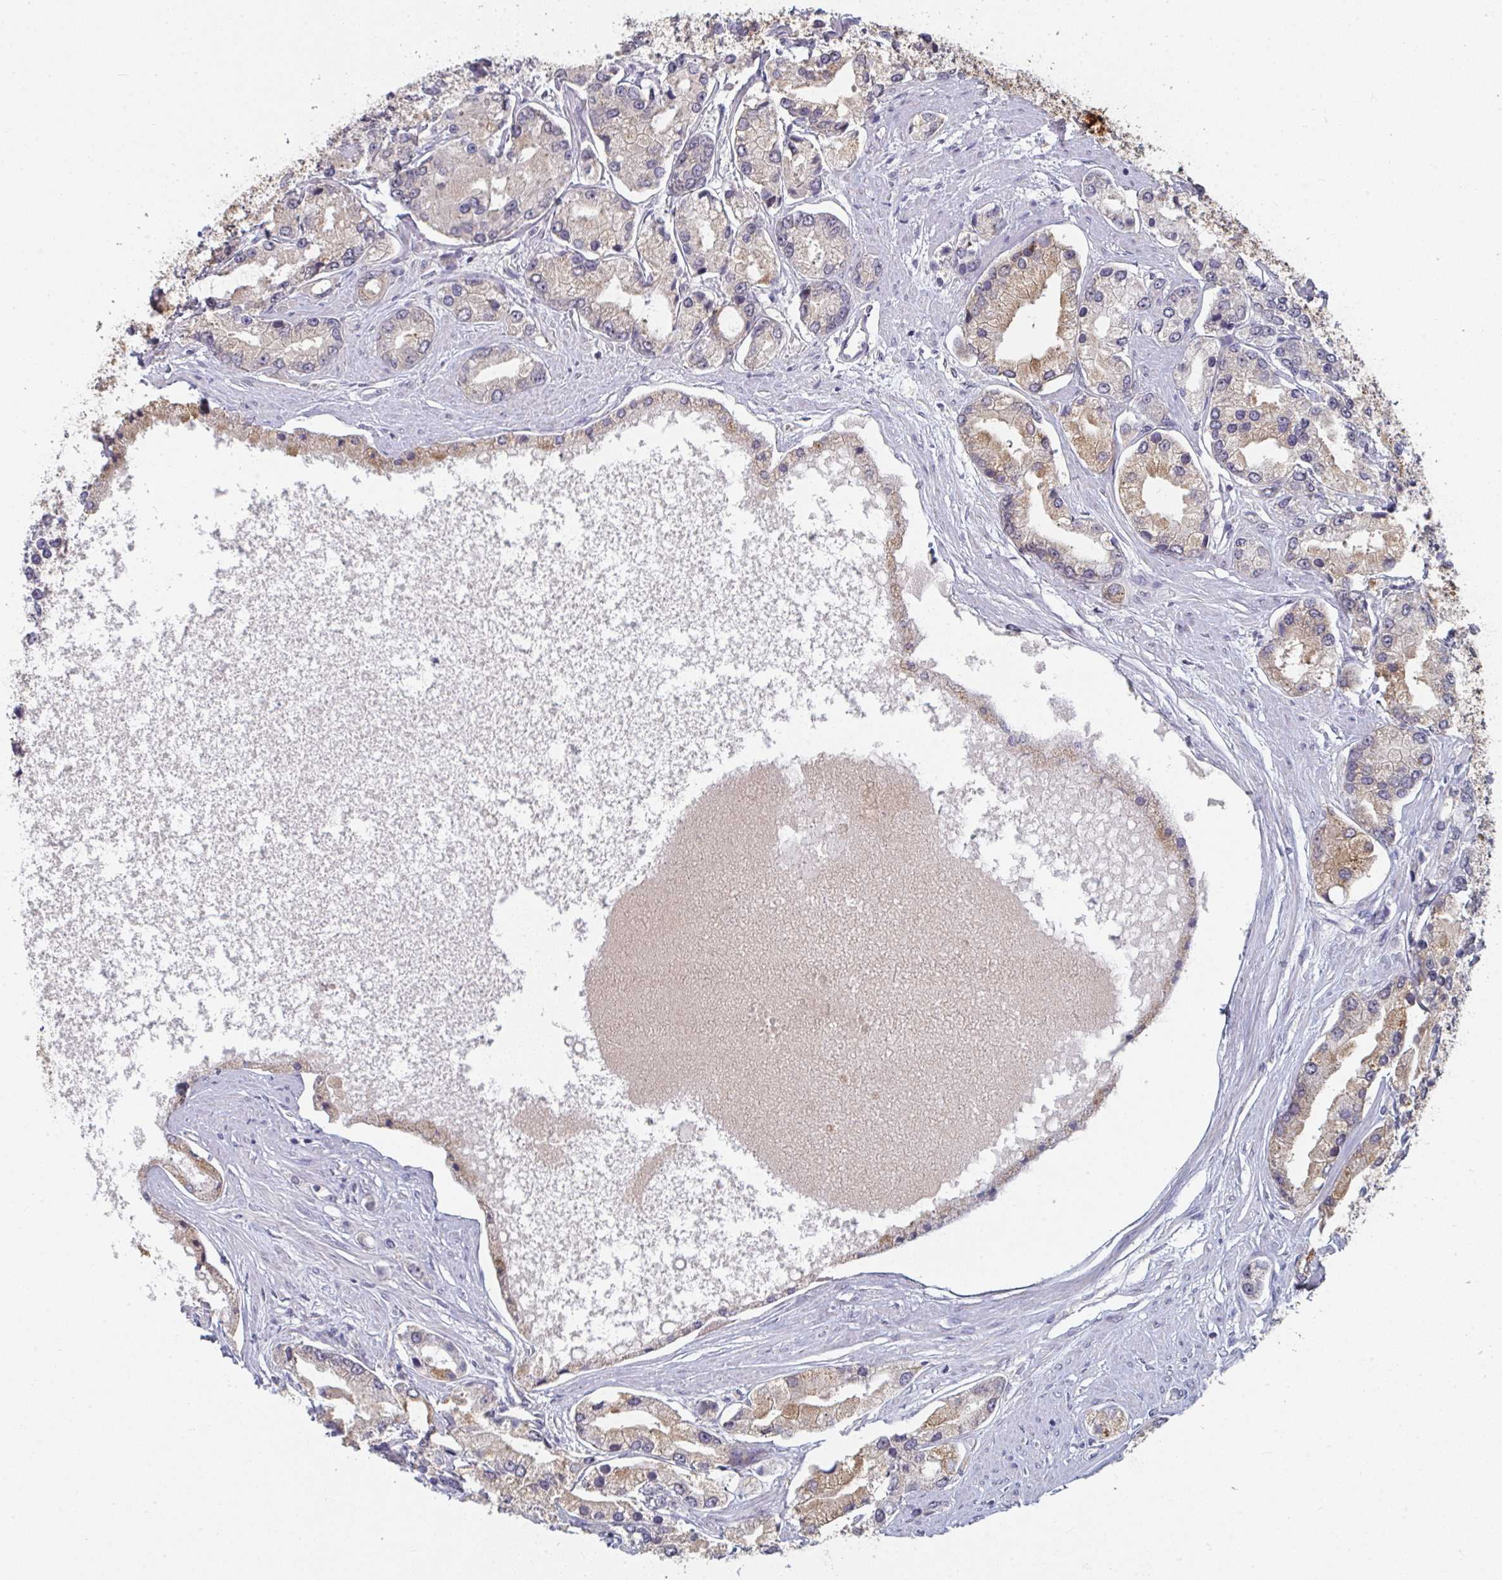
{"staining": {"intensity": "moderate", "quantity": "25%-75%", "location": "cytoplasmic/membranous"}, "tissue": "prostate cancer", "cell_type": "Tumor cells", "image_type": "cancer", "snomed": [{"axis": "morphology", "description": "Adenocarcinoma, High grade"}, {"axis": "topography", "description": "Prostate"}], "caption": "Prostate cancer (high-grade adenocarcinoma) stained with DAB (3,3'-diaminobenzidine) IHC reveals medium levels of moderate cytoplasmic/membranous staining in about 25%-75% of tumor cells.", "gene": "LIX1", "patient": {"sex": "male", "age": 66}}